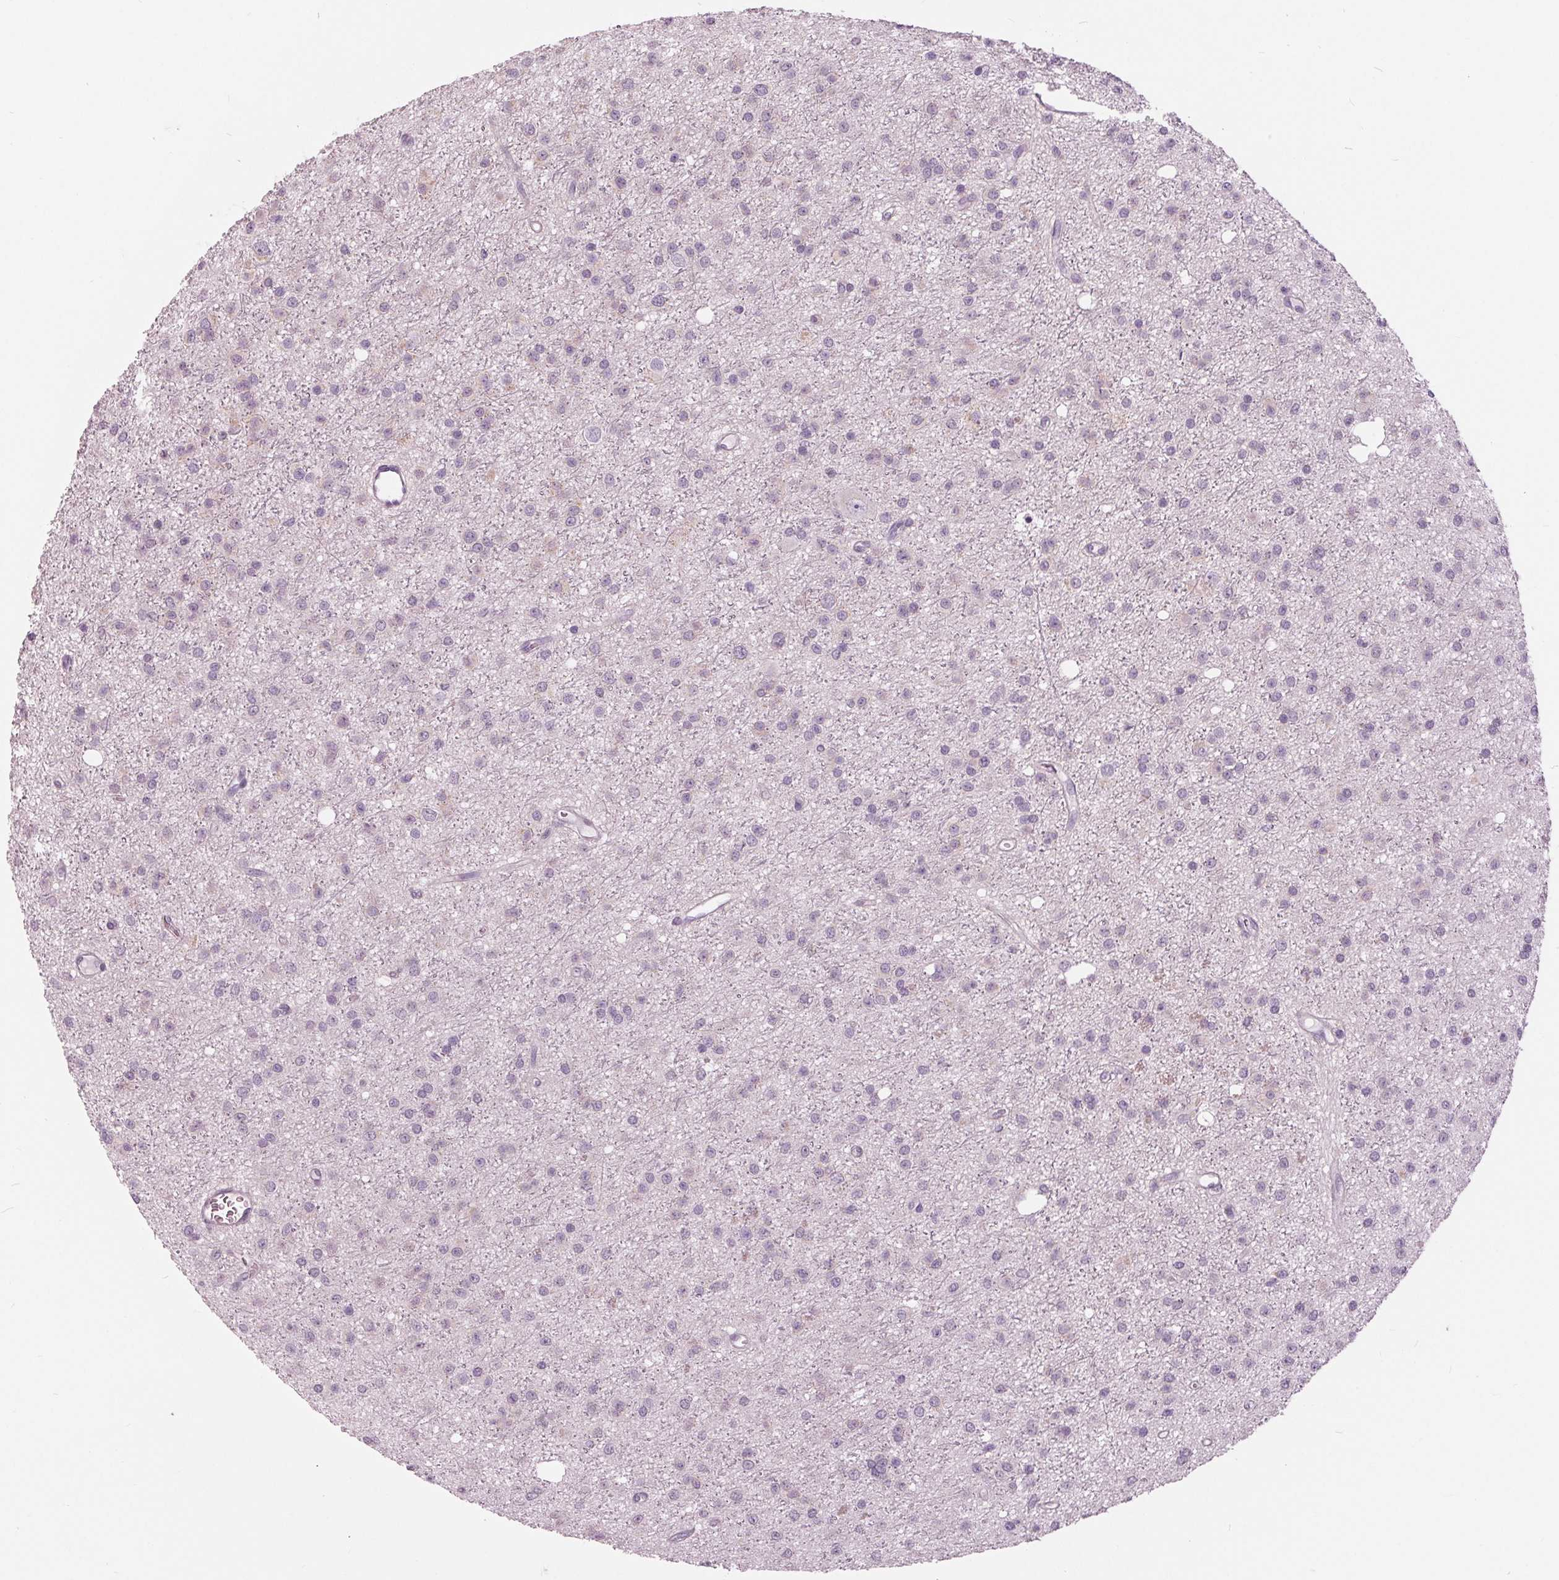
{"staining": {"intensity": "negative", "quantity": "none", "location": "none"}, "tissue": "glioma", "cell_type": "Tumor cells", "image_type": "cancer", "snomed": [{"axis": "morphology", "description": "Glioma, malignant, Low grade"}, {"axis": "topography", "description": "Brain"}], "caption": "This is an immunohistochemistry micrograph of human malignant glioma (low-grade). There is no positivity in tumor cells.", "gene": "SAMD4A", "patient": {"sex": "male", "age": 27}}